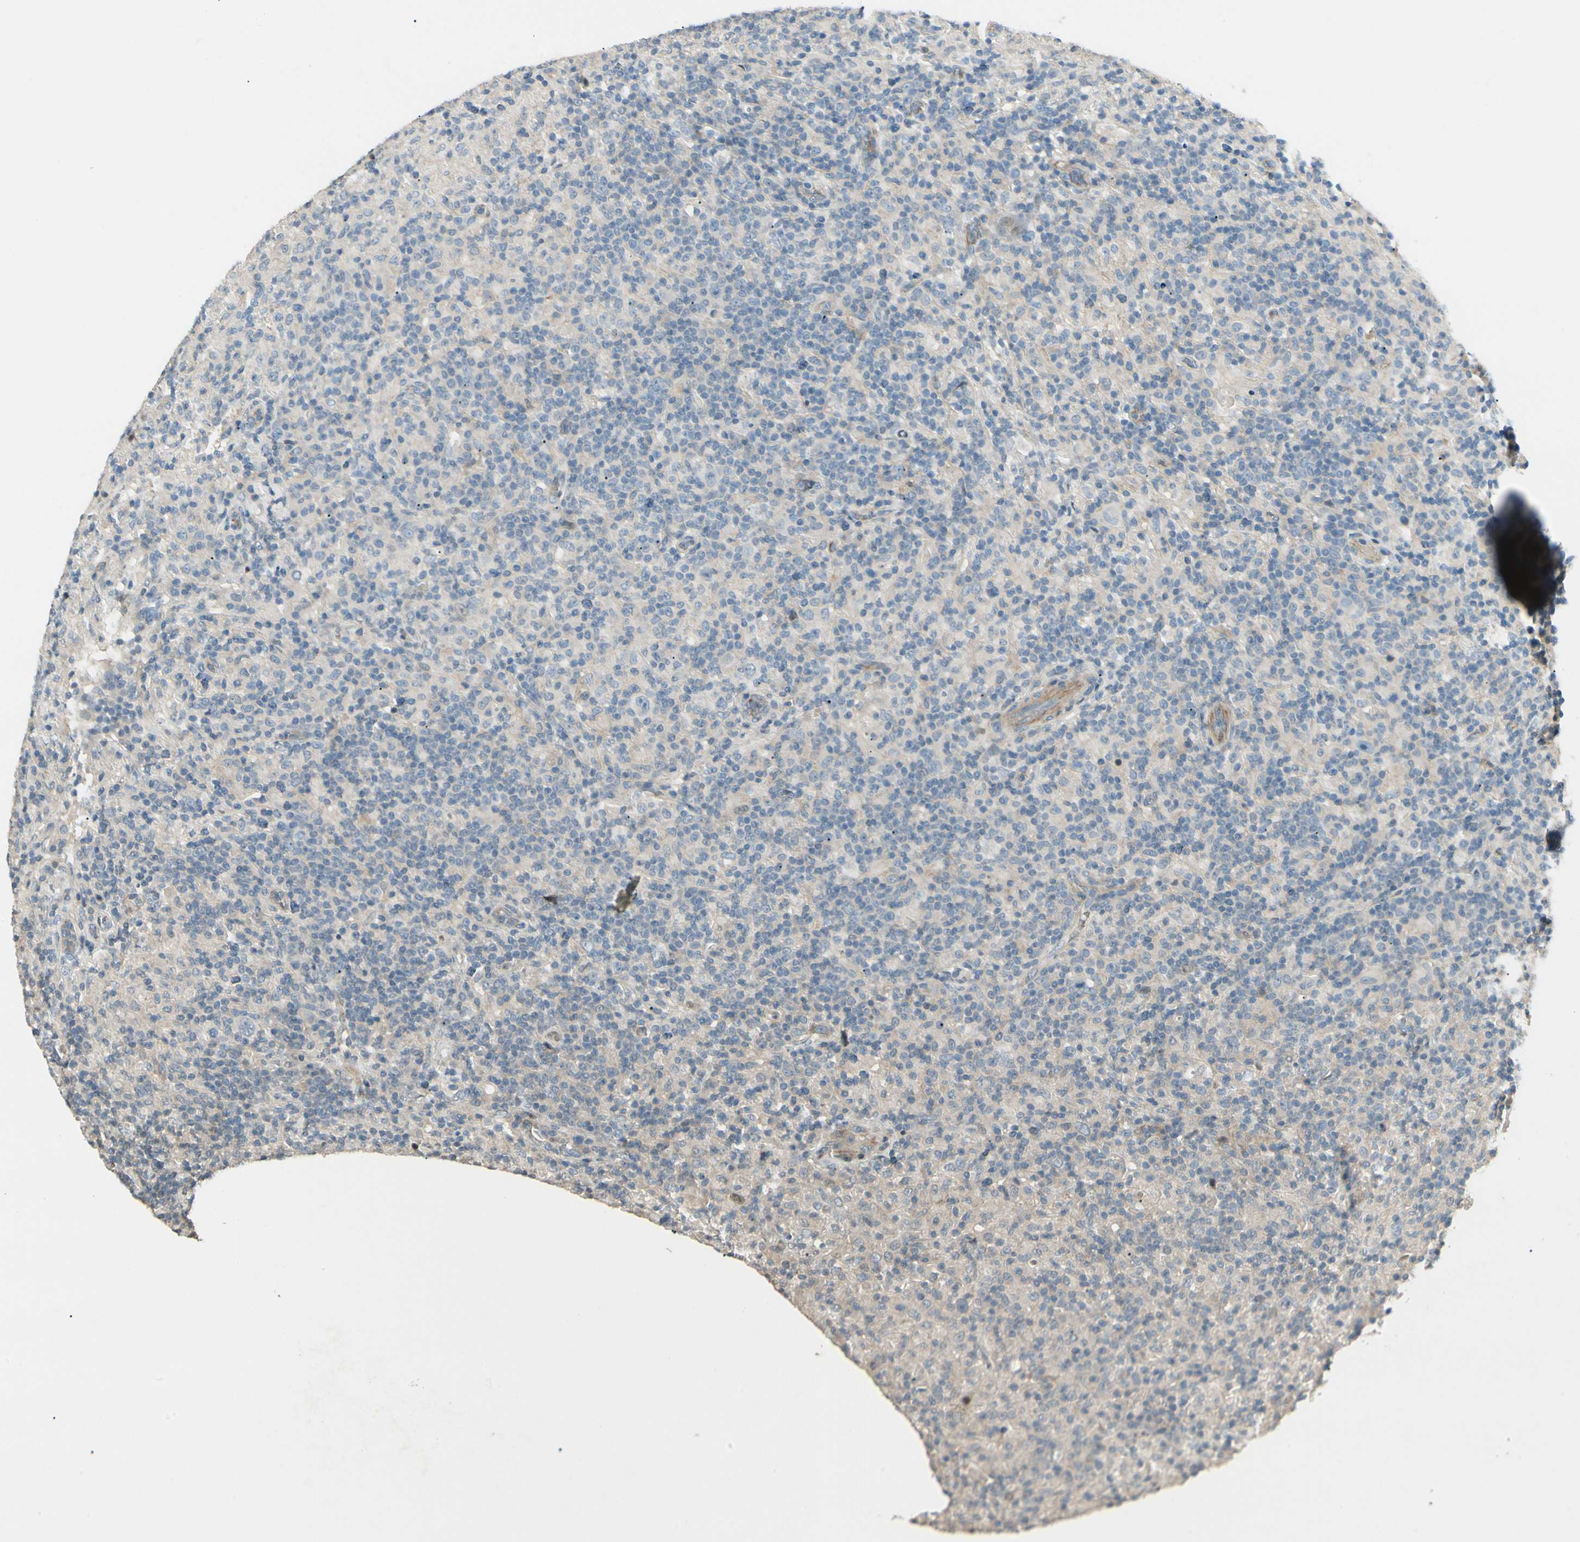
{"staining": {"intensity": "weak", "quantity": "<25%", "location": "cytoplasmic/membranous"}, "tissue": "lymphoma", "cell_type": "Tumor cells", "image_type": "cancer", "snomed": [{"axis": "morphology", "description": "Hodgkin's disease, NOS"}, {"axis": "topography", "description": "Lymph node"}], "caption": "Immunohistochemical staining of lymphoma exhibits no significant staining in tumor cells.", "gene": "P3H2", "patient": {"sex": "male", "age": 70}}